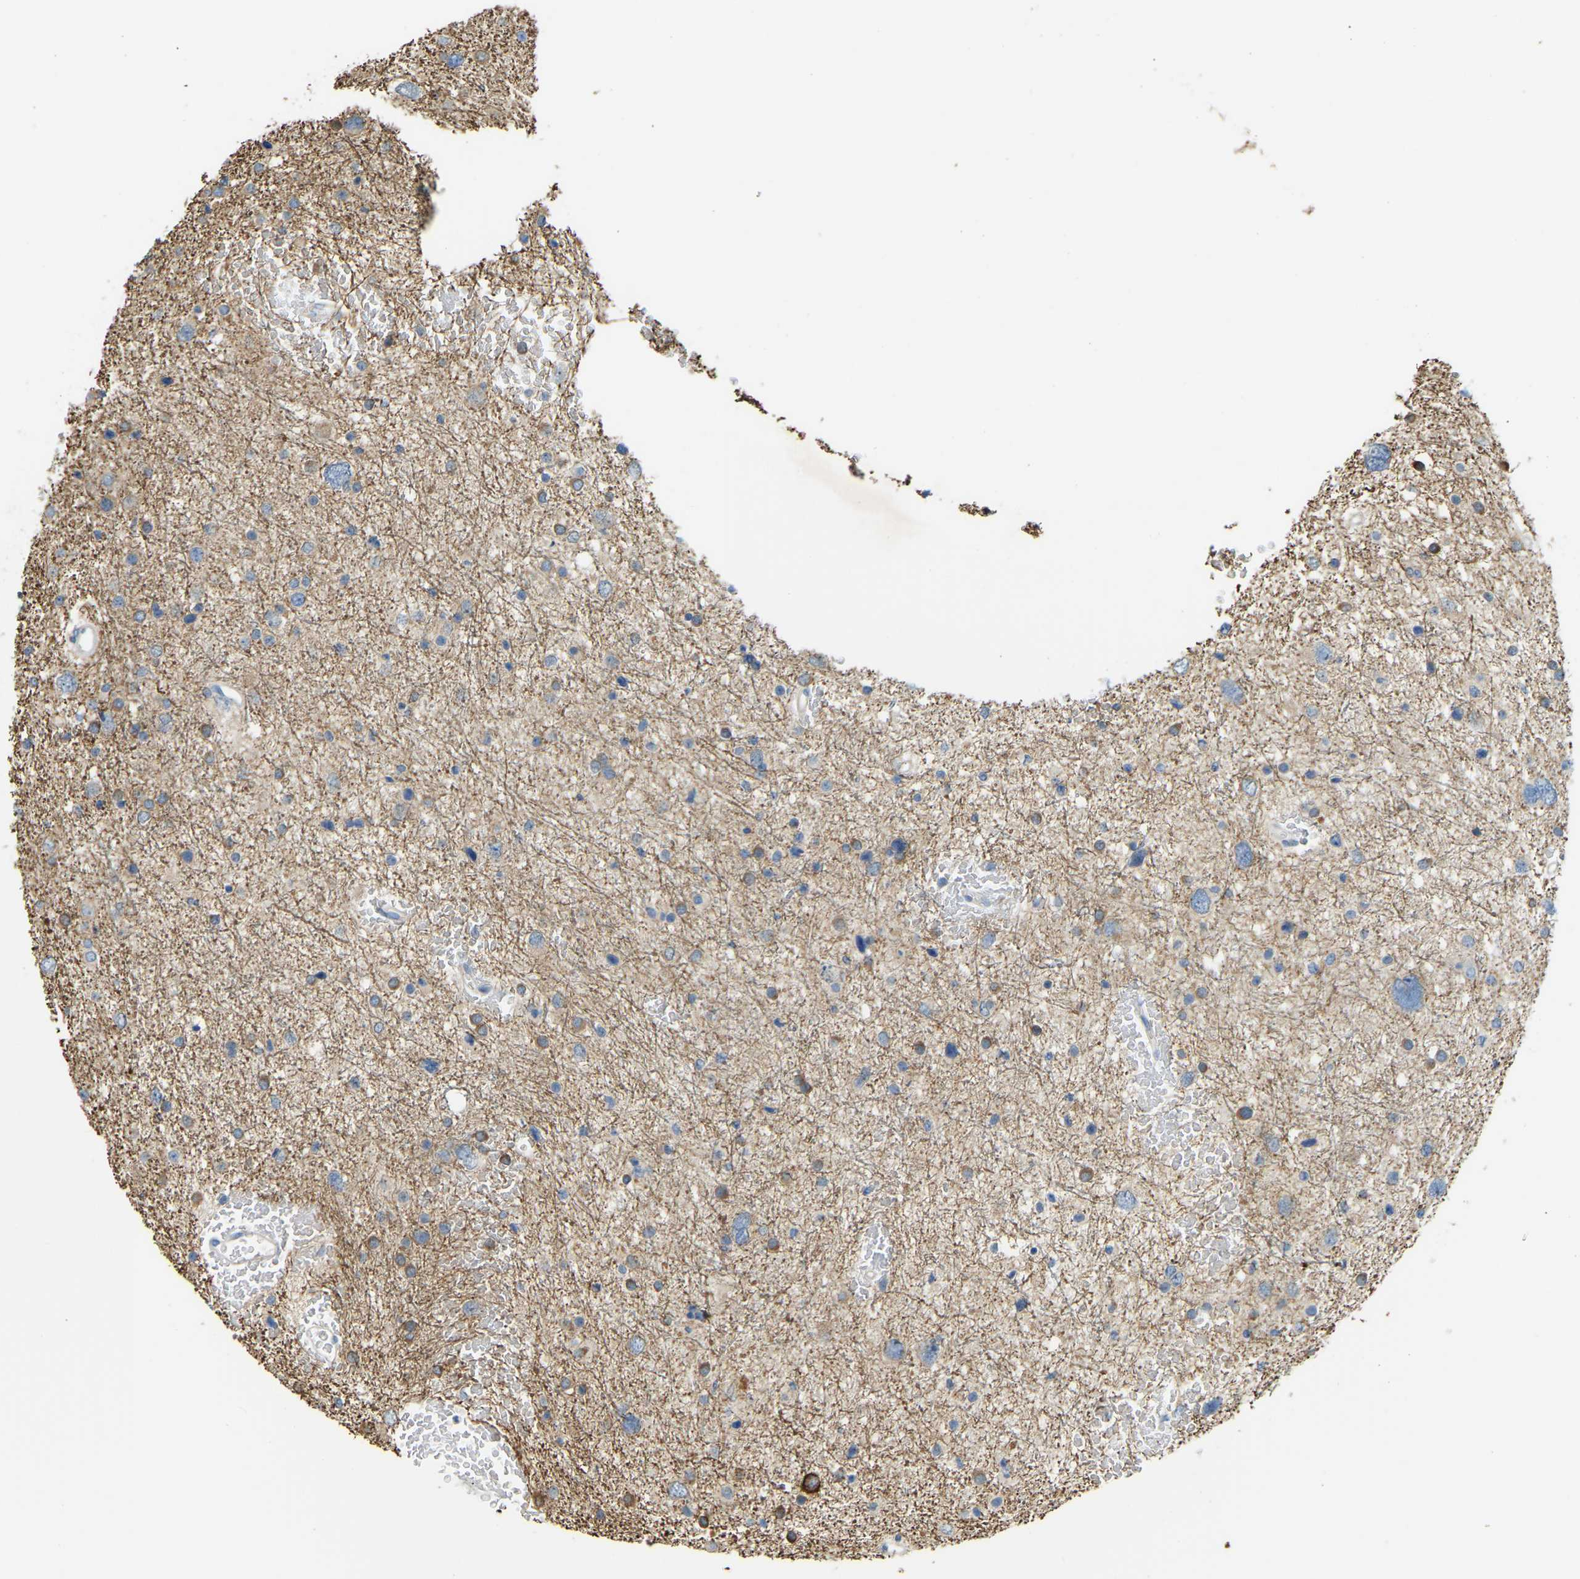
{"staining": {"intensity": "moderate", "quantity": "25%-75%", "location": "cytoplasmic/membranous"}, "tissue": "glioma", "cell_type": "Tumor cells", "image_type": "cancer", "snomed": [{"axis": "morphology", "description": "Glioma, malignant, Low grade"}, {"axis": "topography", "description": "Brain"}], "caption": "Immunohistochemical staining of glioma reveals medium levels of moderate cytoplasmic/membranous expression in approximately 25%-75% of tumor cells. The protein is stained brown, and the nuclei are stained in blue (DAB IHC with brightfield microscopy, high magnification).", "gene": "NME8", "patient": {"sex": "female", "age": 37}}